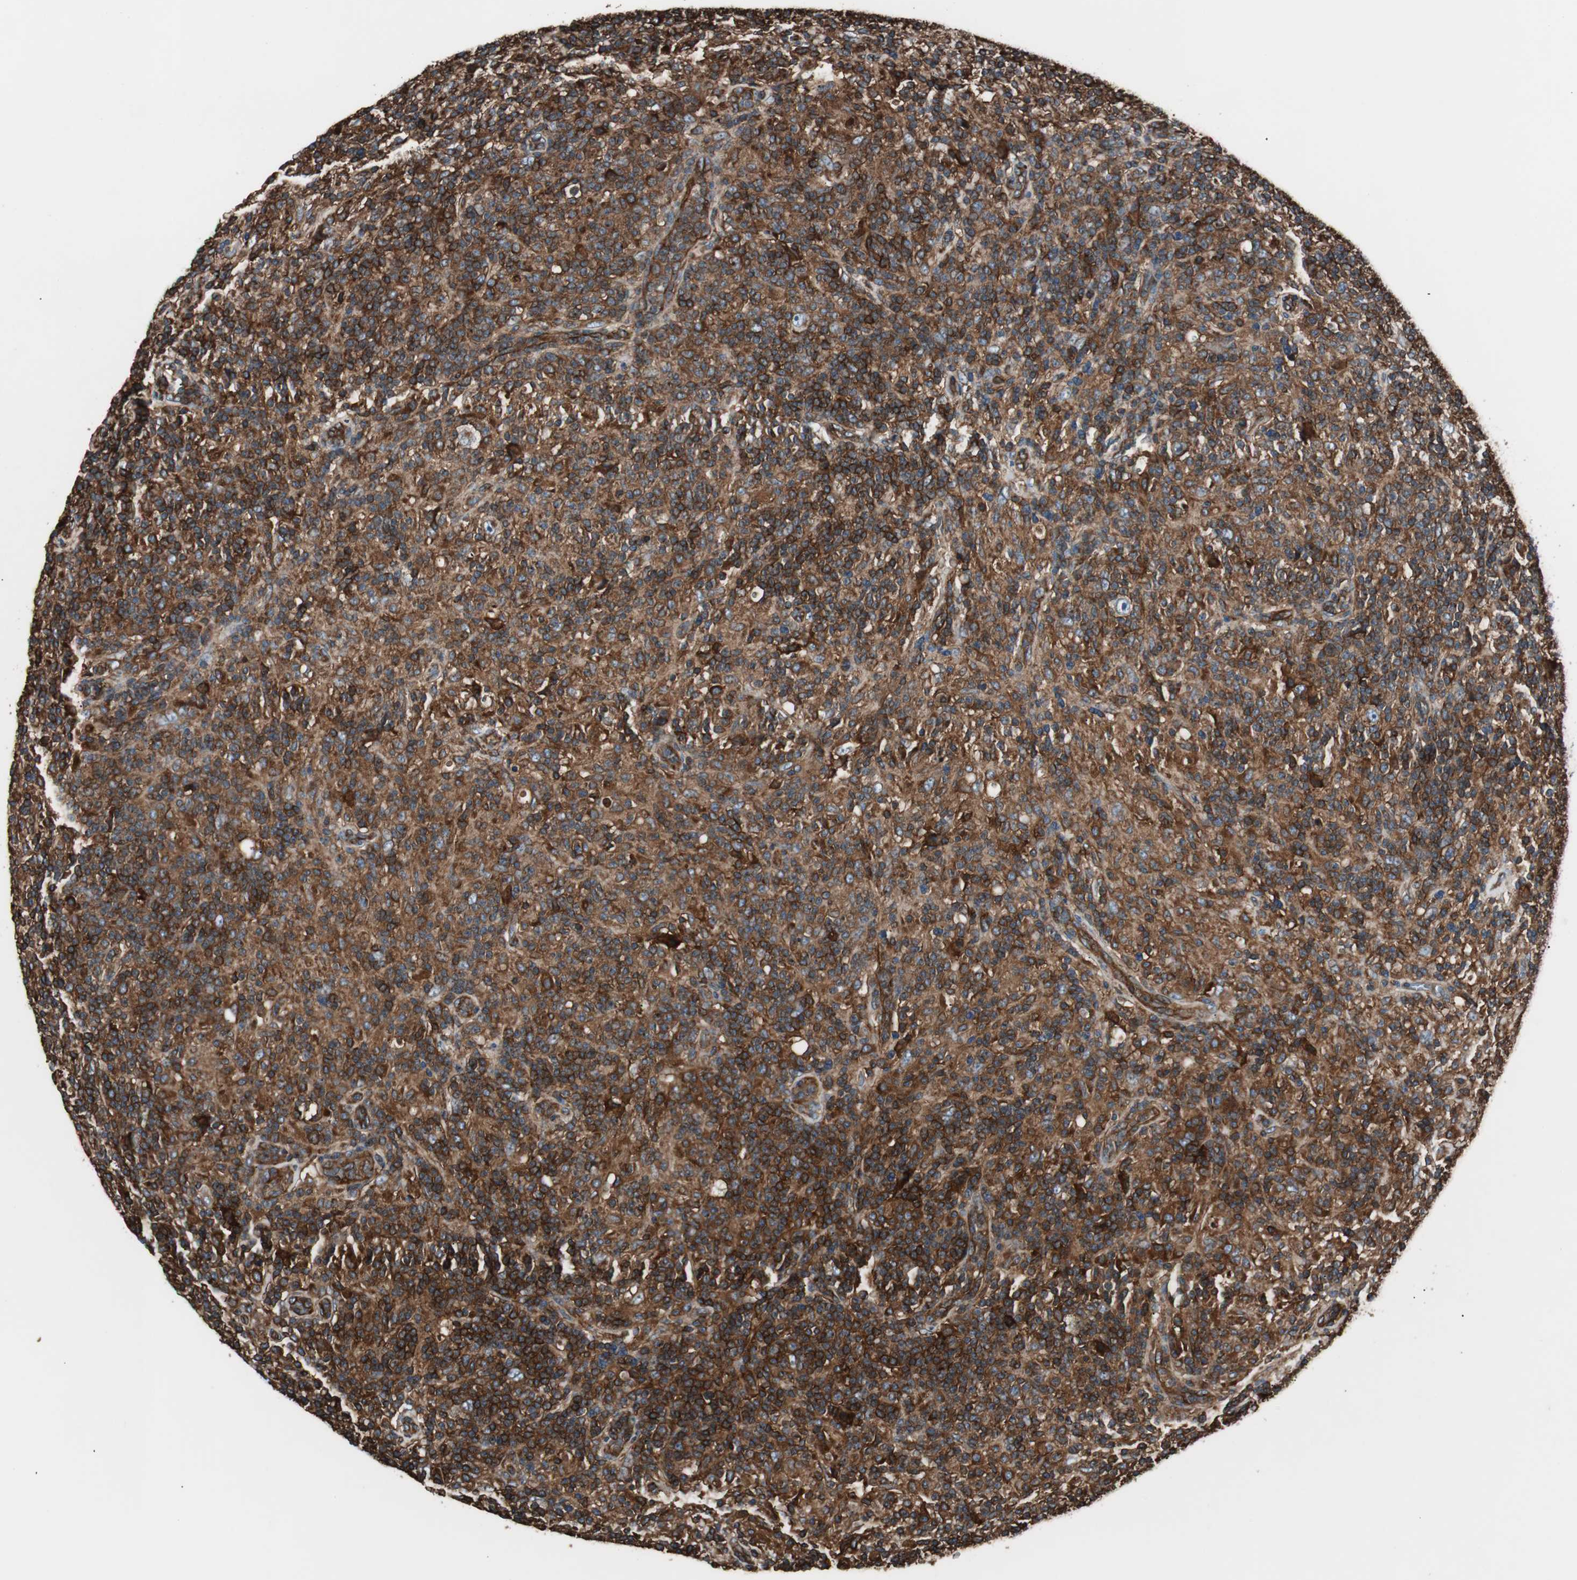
{"staining": {"intensity": "moderate", "quantity": ">75%", "location": "cytoplasmic/membranous"}, "tissue": "lymphoma", "cell_type": "Tumor cells", "image_type": "cancer", "snomed": [{"axis": "morphology", "description": "Hodgkin's disease, NOS"}, {"axis": "topography", "description": "Lymph node"}], "caption": "Lymphoma stained for a protein demonstrates moderate cytoplasmic/membranous positivity in tumor cells. (brown staining indicates protein expression, while blue staining denotes nuclei).", "gene": "B2M", "patient": {"sex": "male", "age": 70}}